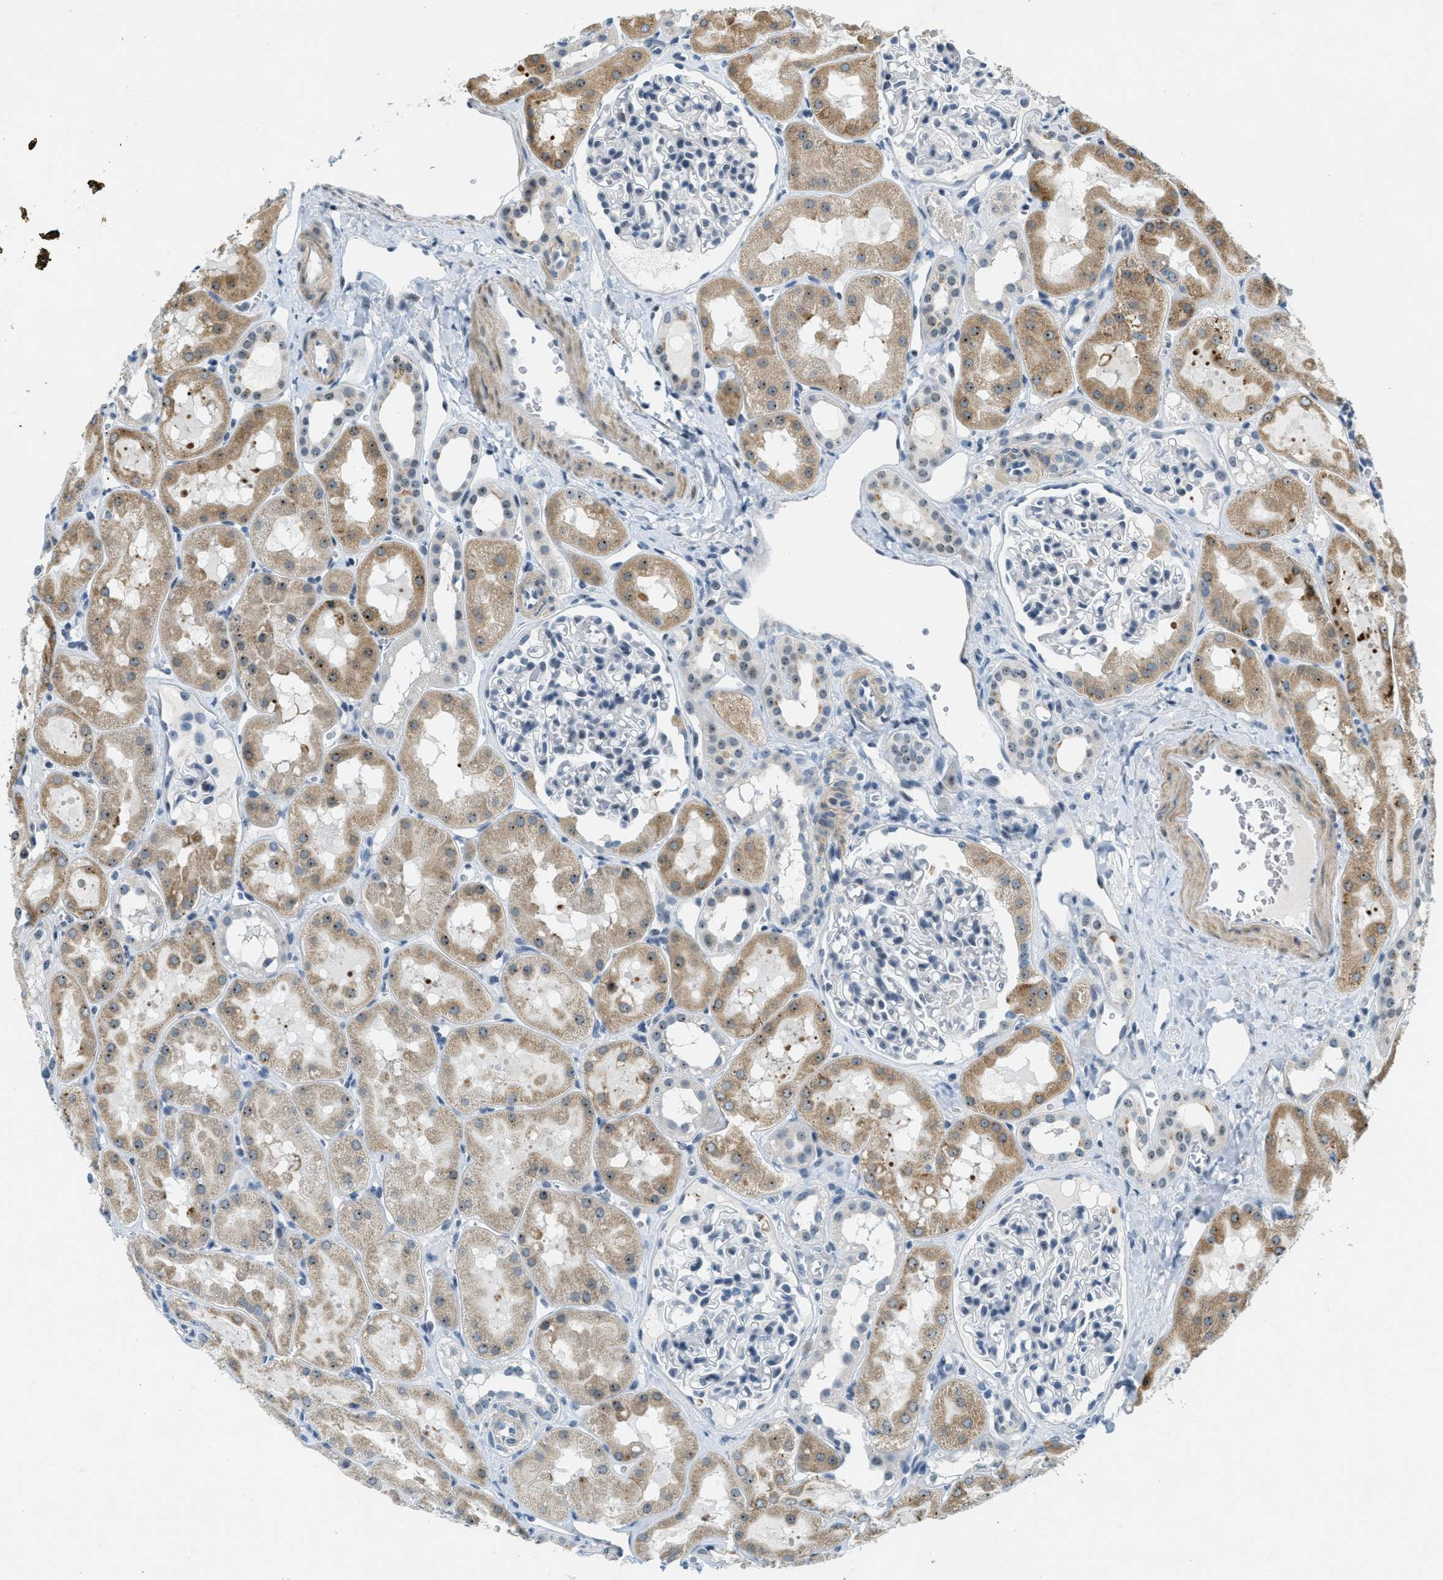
{"staining": {"intensity": "negative", "quantity": "none", "location": "none"}, "tissue": "kidney", "cell_type": "Cells in glomeruli", "image_type": "normal", "snomed": [{"axis": "morphology", "description": "Normal tissue, NOS"}, {"axis": "topography", "description": "Kidney"}, {"axis": "topography", "description": "Urinary bladder"}], "caption": "This is an IHC histopathology image of normal human kidney. There is no expression in cells in glomeruli.", "gene": "DDX47", "patient": {"sex": "male", "age": 16}}